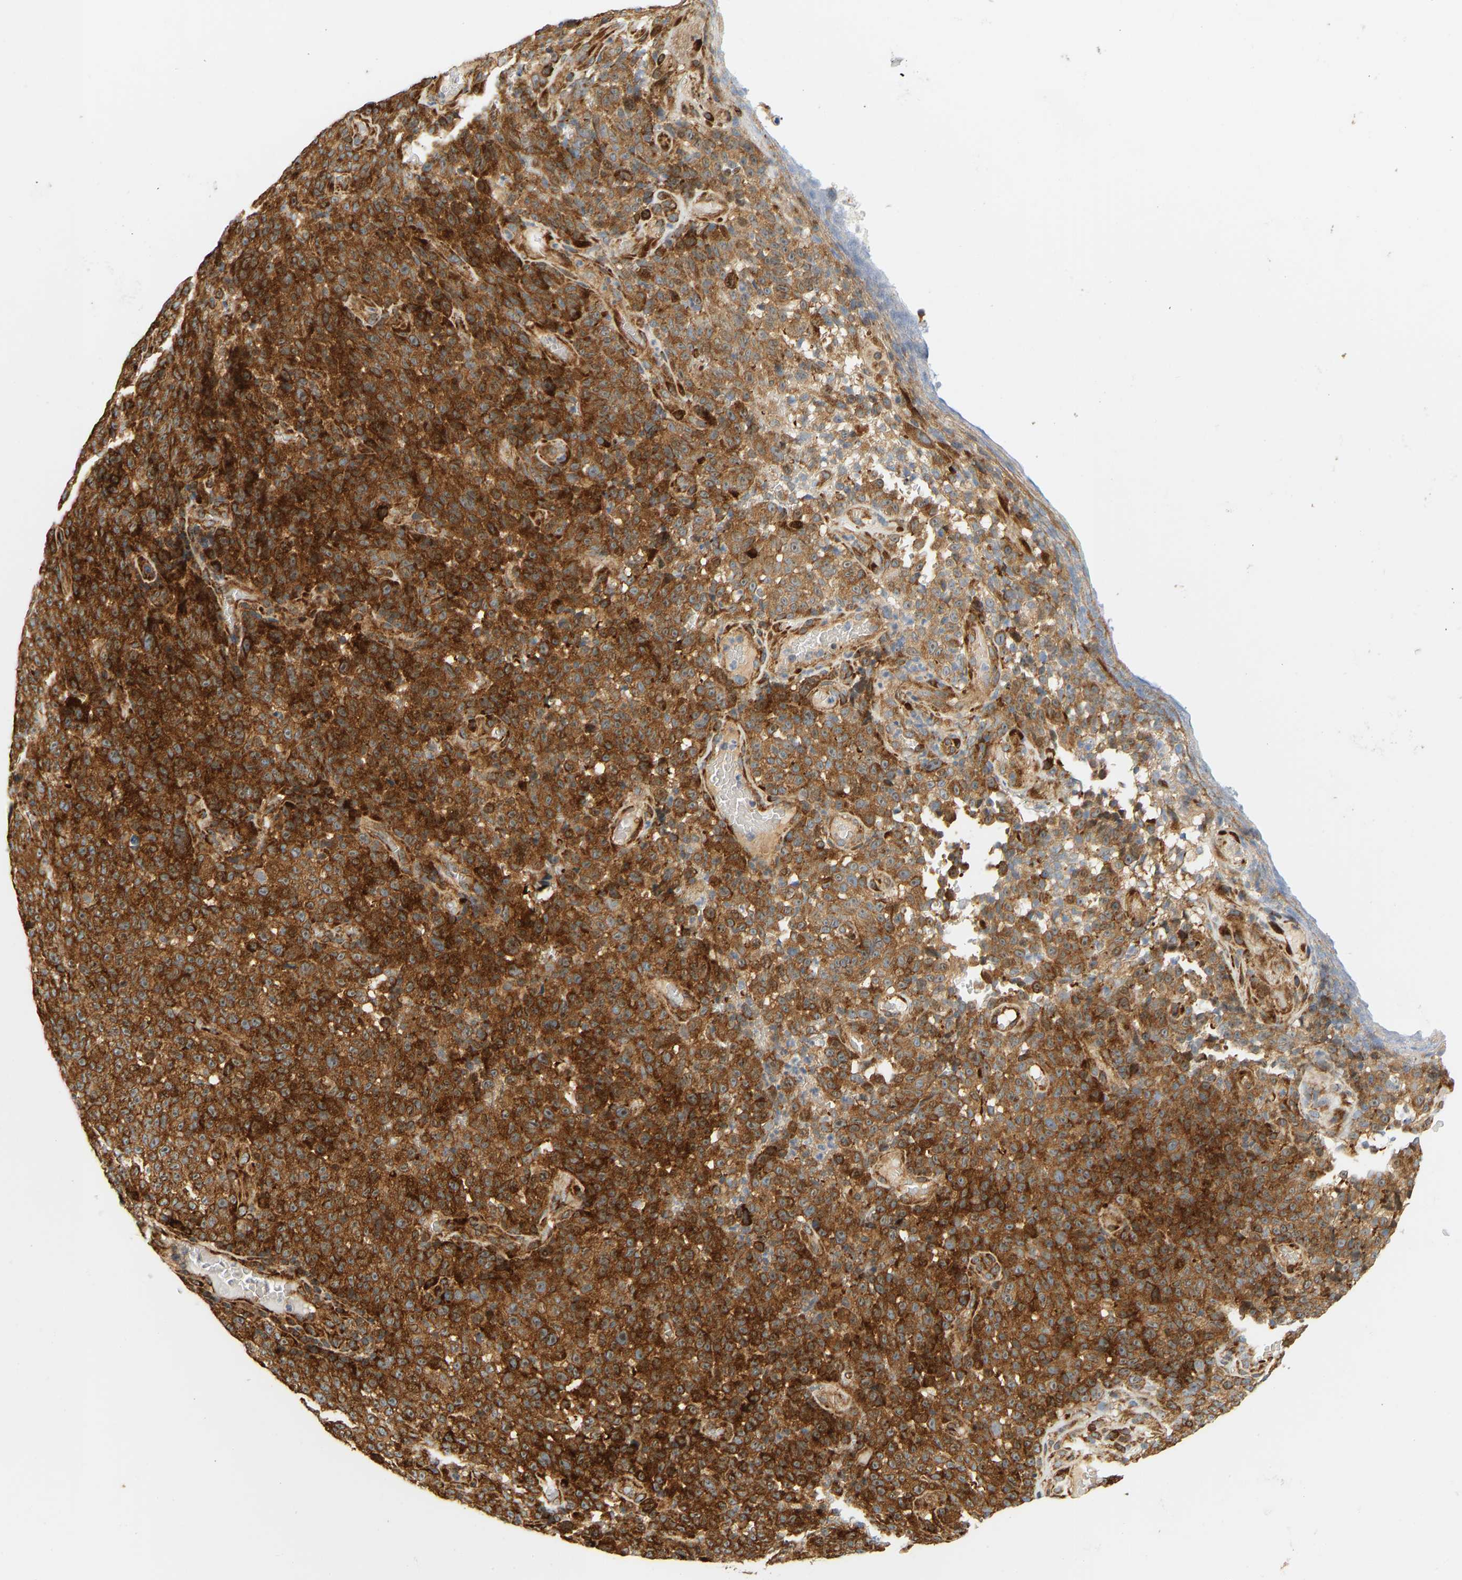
{"staining": {"intensity": "strong", "quantity": ">75%", "location": "cytoplasmic/membranous"}, "tissue": "melanoma", "cell_type": "Tumor cells", "image_type": "cancer", "snomed": [{"axis": "morphology", "description": "Malignant melanoma, NOS"}, {"axis": "topography", "description": "Skin"}], "caption": "Protein staining demonstrates strong cytoplasmic/membranous staining in approximately >75% of tumor cells in melanoma.", "gene": "RPS14", "patient": {"sex": "female", "age": 82}}